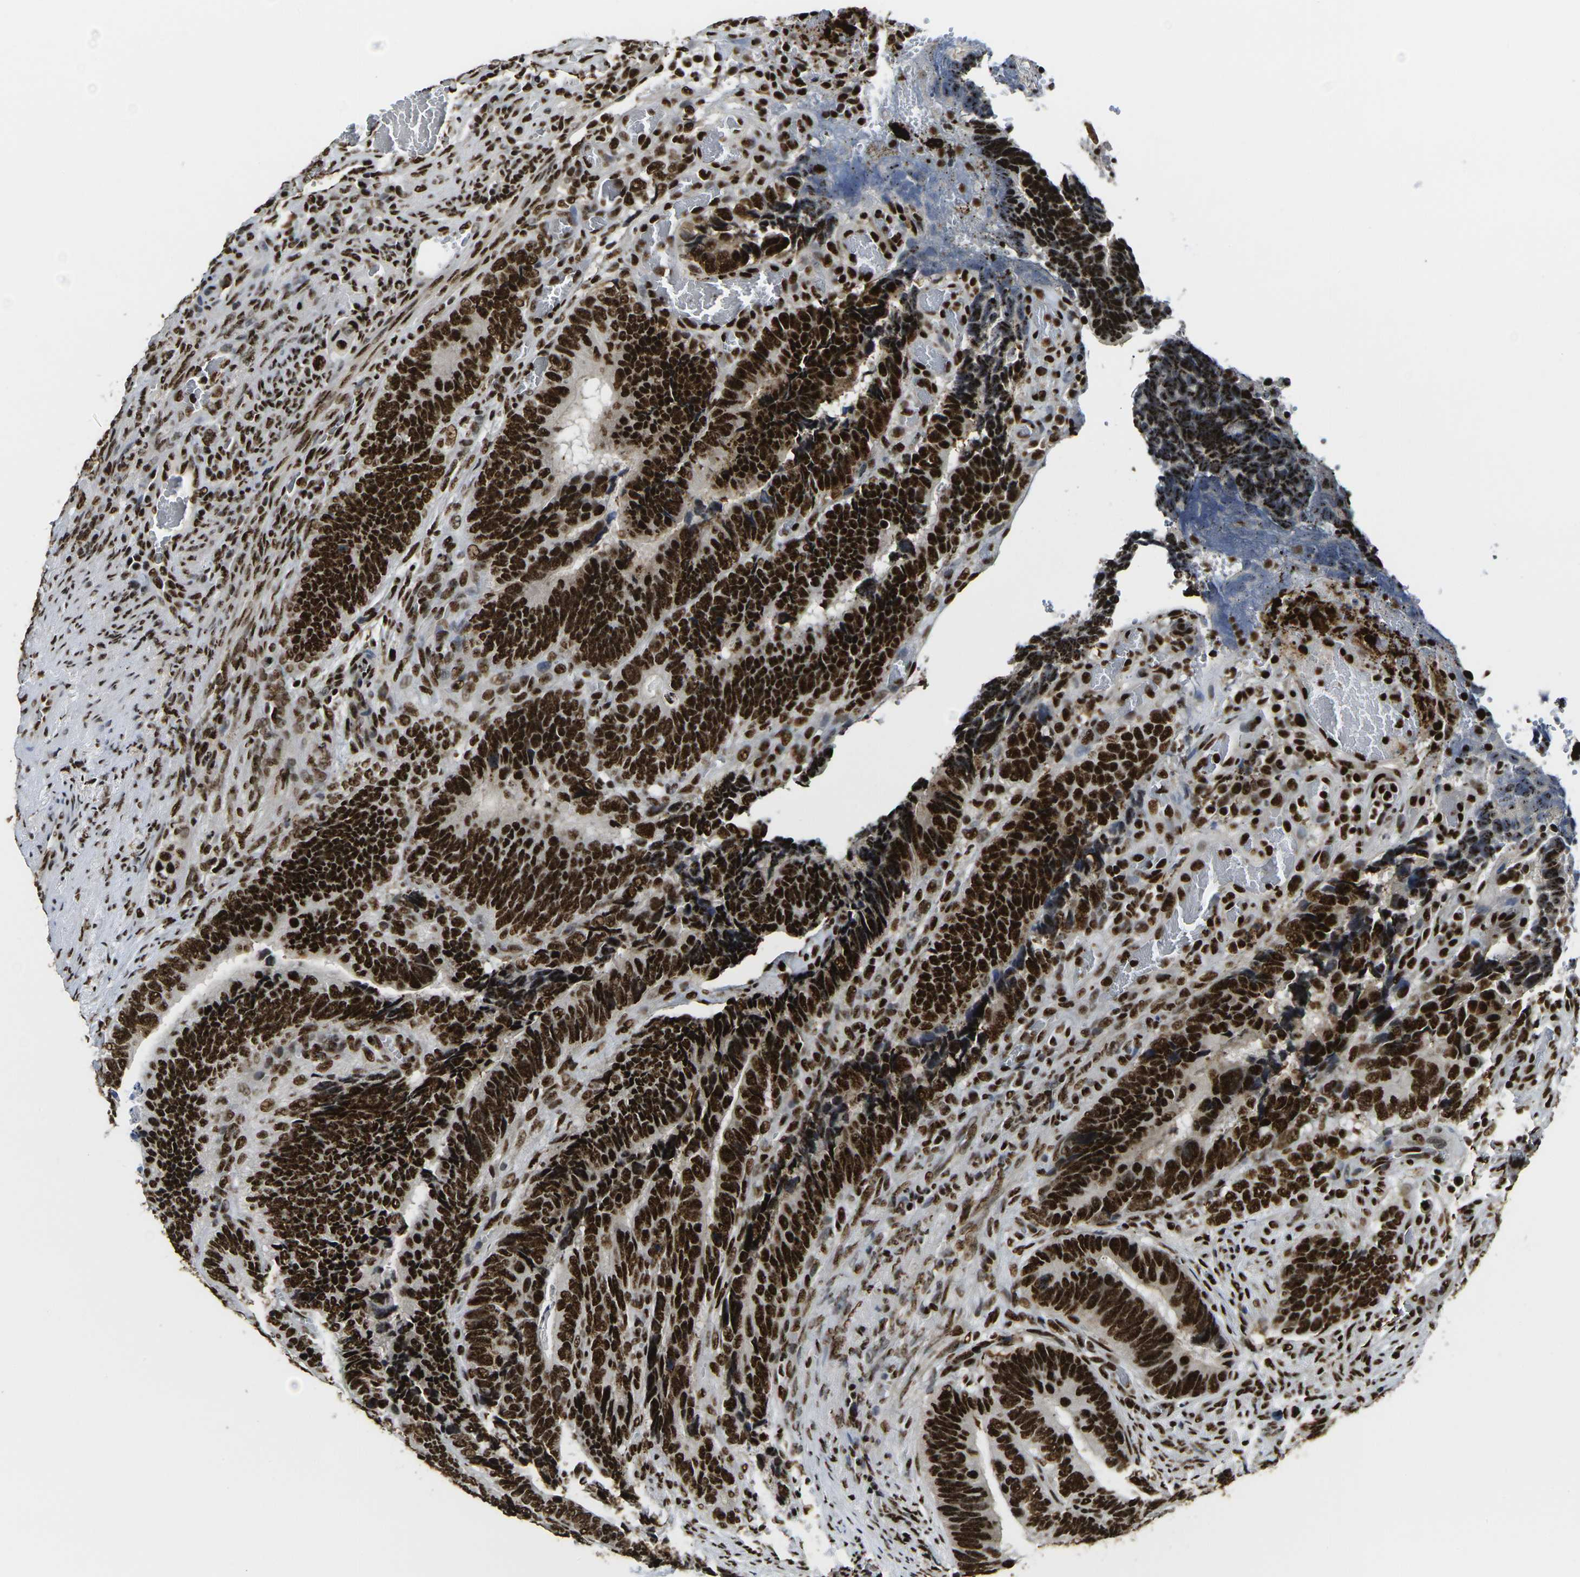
{"staining": {"intensity": "strong", "quantity": ">75%", "location": "nuclear"}, "tissue": "colorectal cancer", "cell_type": "Tumor cells", "image_type": "cancer", "snomed": [{"axis": "morphology", "description": "Adenocarcinoma, NOS"}, {"axis": "topography", "description": "Colon"}], "caption": "Approximately >75% of tumor cells in human colorectal cancer (adenocarcinoma) demonstrate strong nuclear protein positivity as visualized by brown immunohistochemical staining.", "gene": "SMARCC1", "patient": {"sex": "male", "age": 72}}